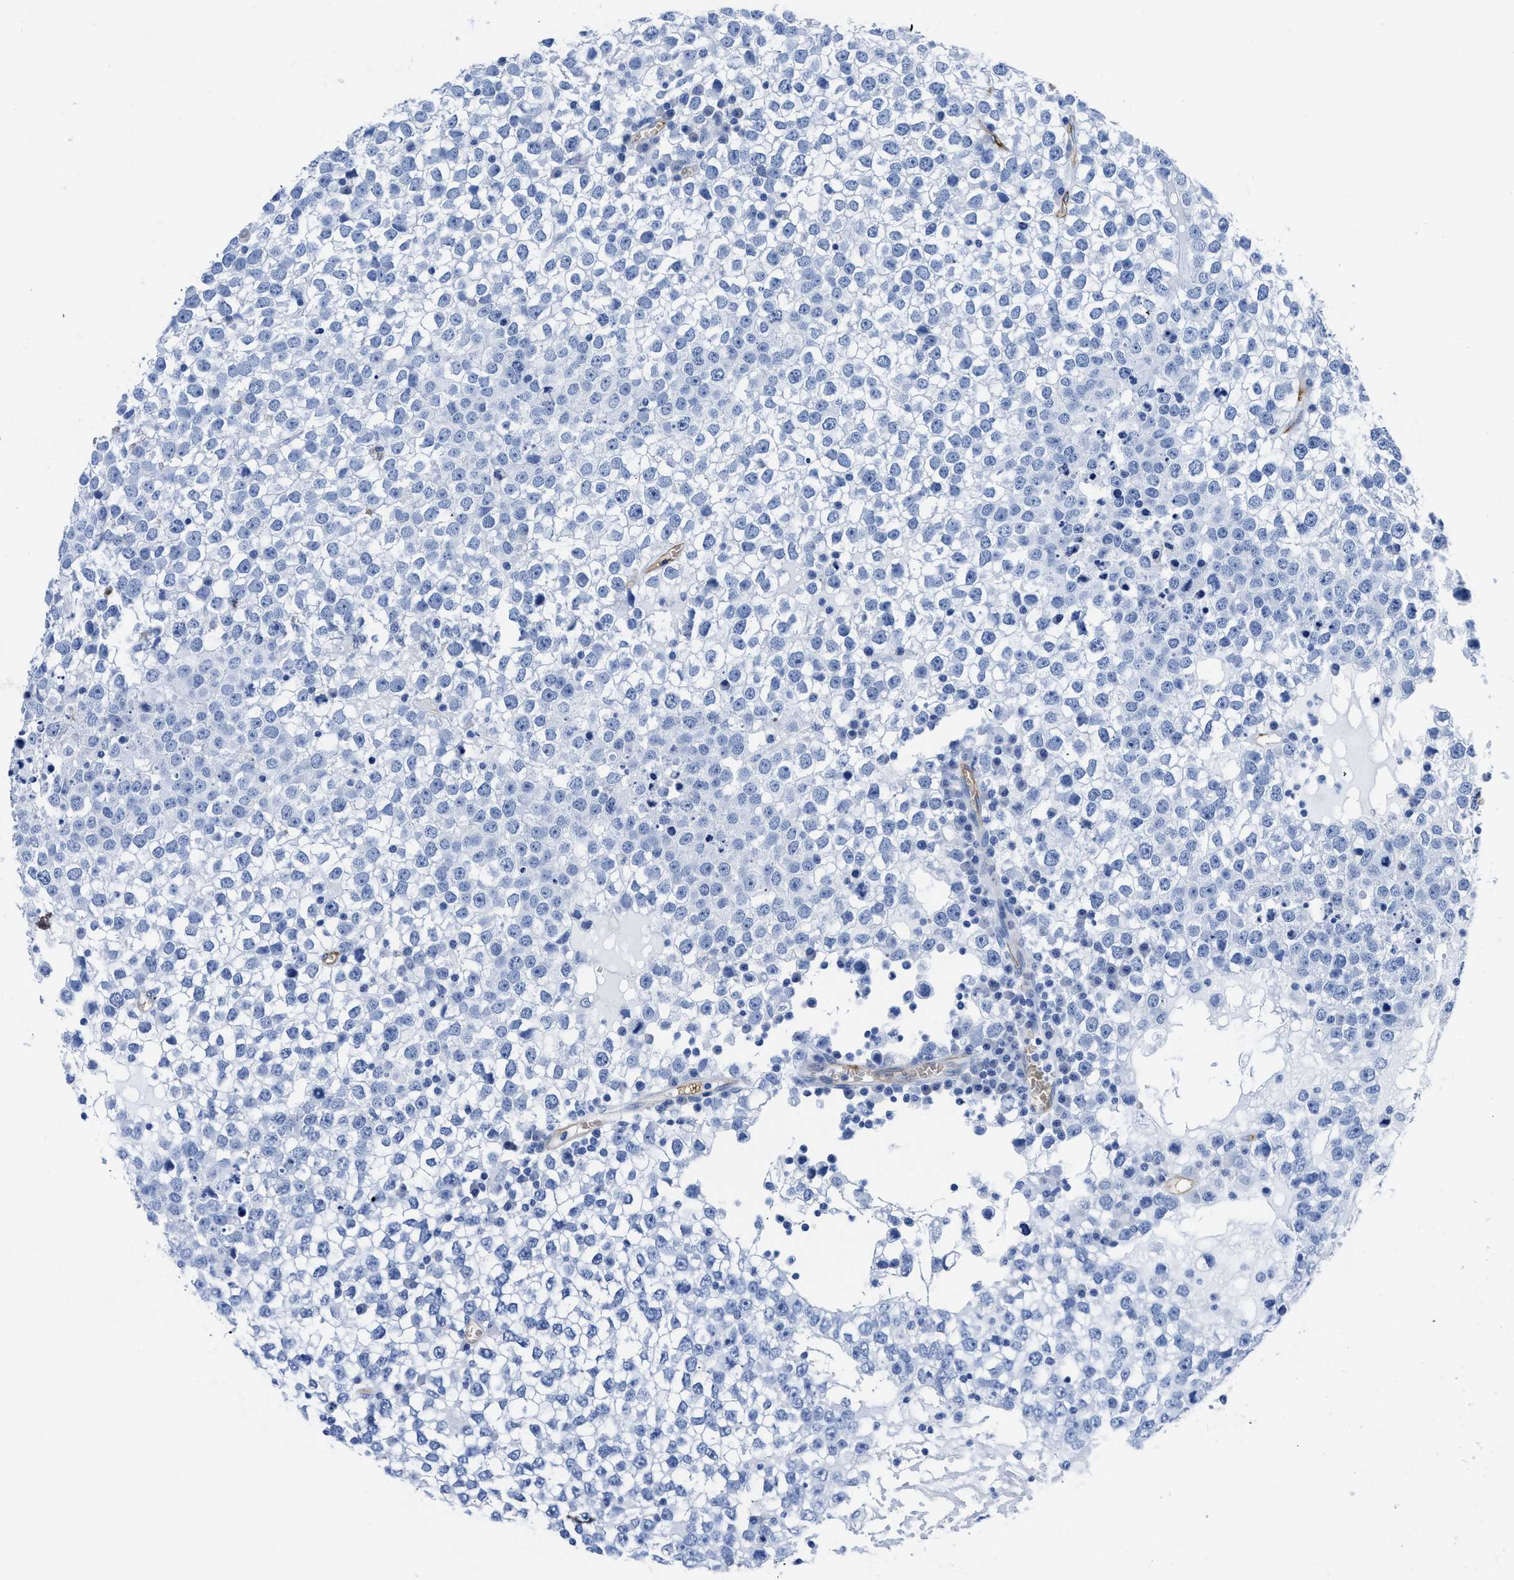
{"staining": {"intensity": "negative", "quantity": "none", "location": "none"}, "tissue": "testis cancer", "cell_type": "Tumor cells", "image_type": "cancer", "snomed": [{"axis": "morphology", "description": "Seminoma, NOS"}, {"axis": "topography", "description": "Testis"}], "caption": "Immunohistochemical staining of human testis cancer displays no significant staining in tumor cells.", "gene": "AQP1", "patient": {"sex": "male", "age": 65}}